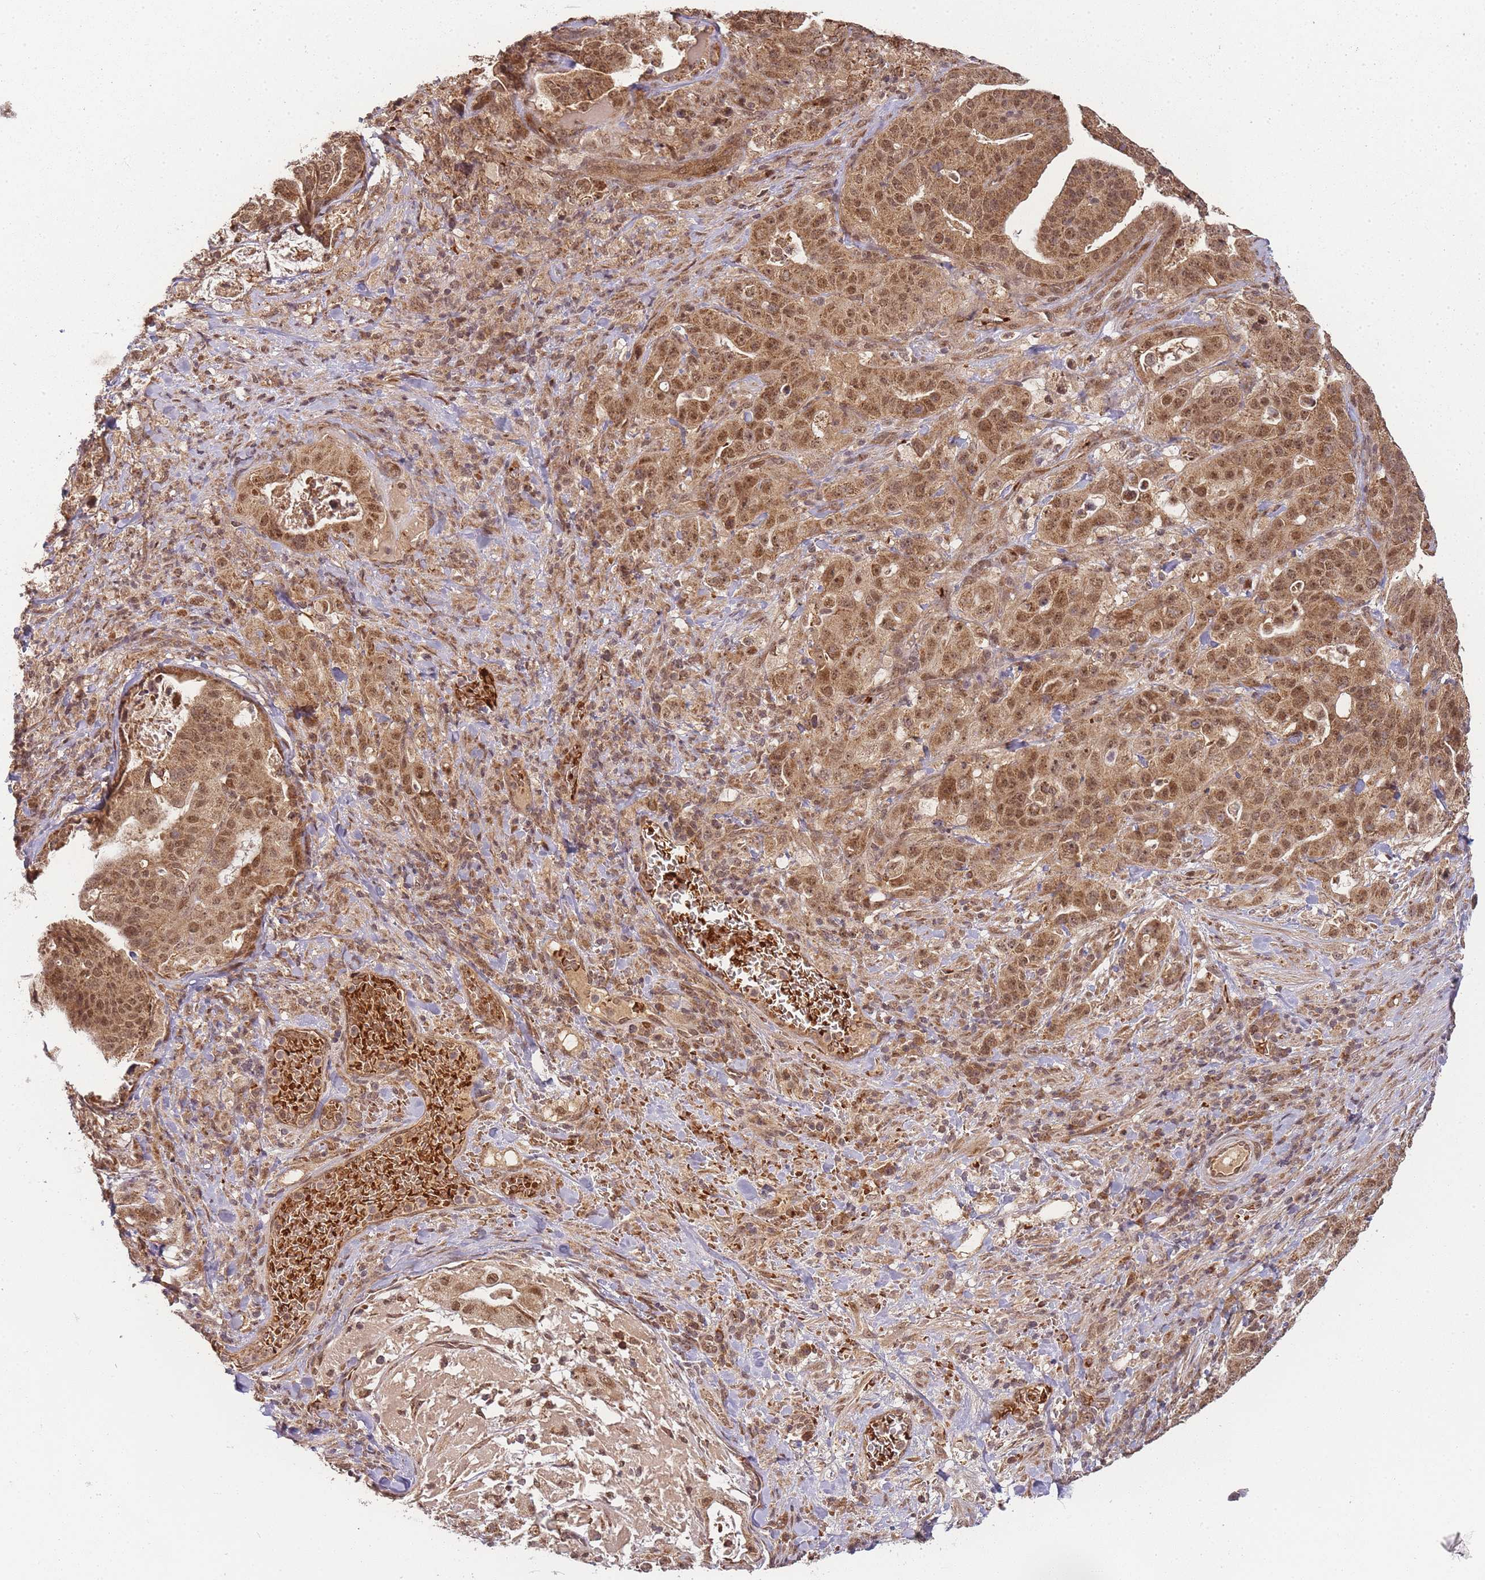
{"staining": {"intensity": "moderate", "quantity": ">75%", "location": "cytoplasmic/membranous,nuclear"}, "tissue": "stomach cancer", "cell_type": "Tumor cells", "image_type": "cancer", "snomed": [{"axis": "morphology", "description": "Adenocarcinoma, NOS"}, {"axis": "topography", "description": "Stomach"}], "caption": "Stomach cancer stained for a protein exhibits moderate cytoplasmic/membranous and nuclear positivity in tumor cells. The protein of interest is shown in brown color, while the nuclei are stained blue.", "gene": "ZNF497", "patient": {"sex": "male", "age": 48}}